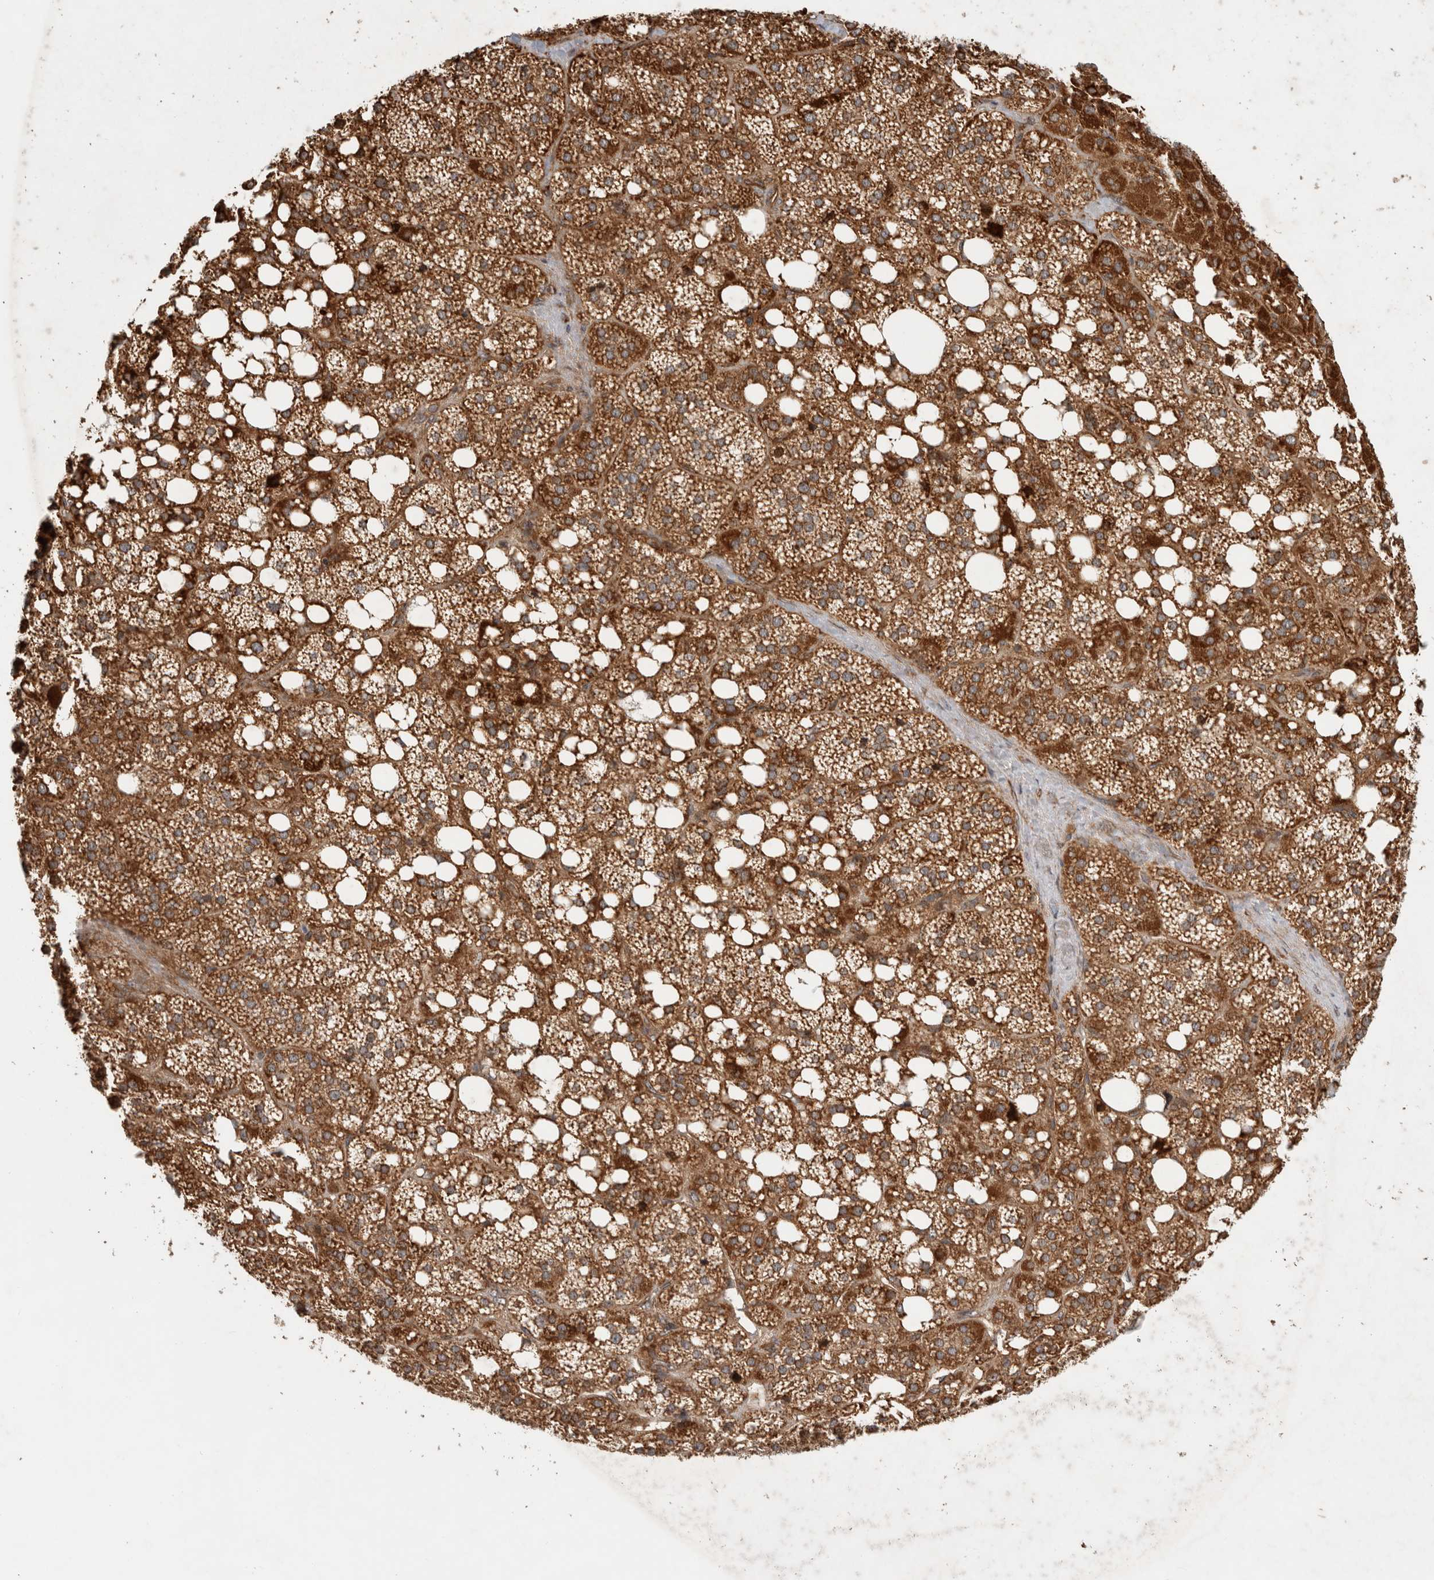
{"staining": {"intensity": "strong", "quantity": ">75%", "location": "cytoplasmic/membranous"}, "tissue": "adrenal gland", "cell_type": "Glandular cells", "image_type": "normal", "snomed": [{"axis": "morphology", "description": "Normal tissue, NOS"}, {"axis": "topography", "description": "Adrenal gland"}], "caption": "Immunohistochemical staining of unremarkable adrenal gland shows strong cytoplasmic/membranous protein staining in approximately >75% of glandular cells.", "gene": "TUBD1", "patient": {"sex": "female", "age": 59}}